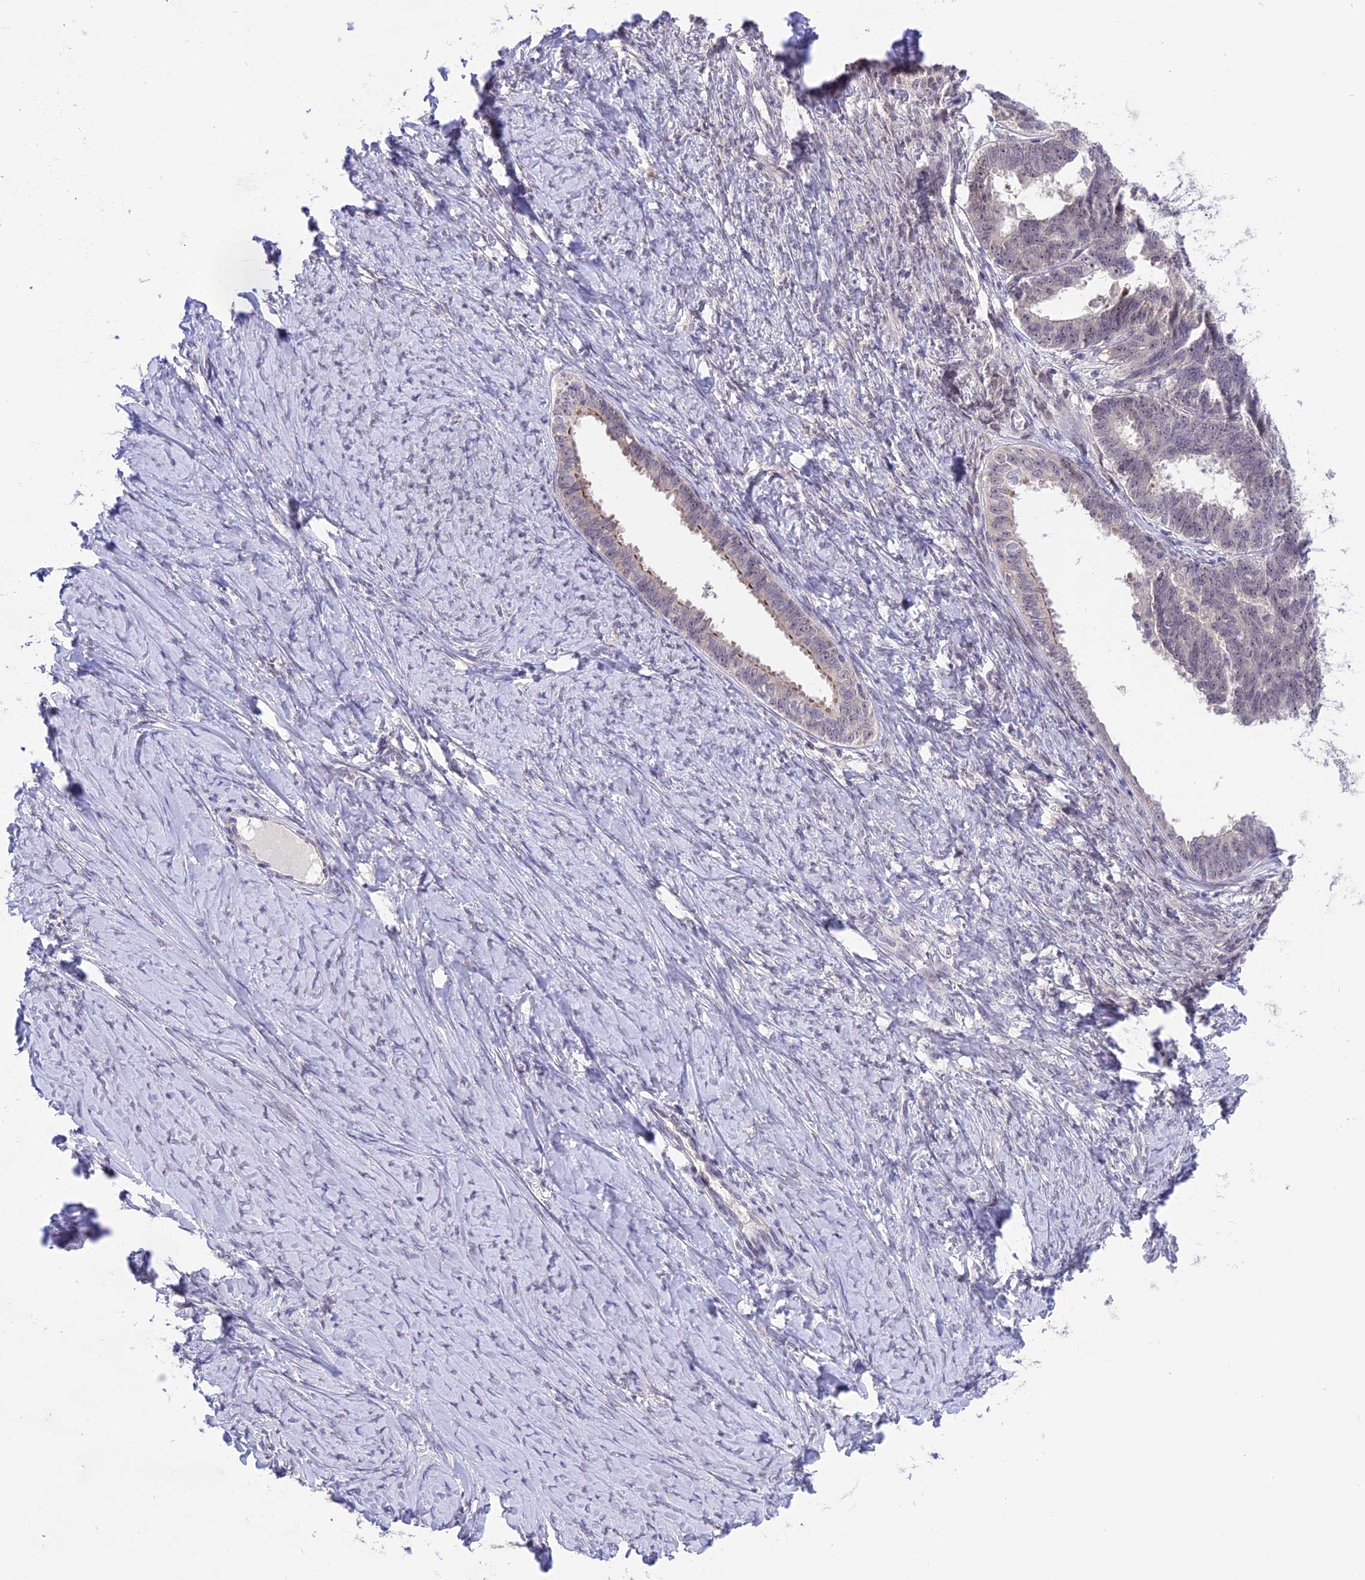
{"staining": {"intensity": "weak", "quantity": "<25%", "location": "cytoplasmic/membranous"}, "tissue": "ovarian cancer", "cell_type": "Tumor cells", "image_type": "cancer", "snomed": [{"axis": "morphology", "description": "Cystadenocarcinoma, serous, NOS"}, {"axis": "topography", "description": "Ovary"}], "caption": "Human ovarian serous cystadenocarcinoma stained for a protein using immunohistochemistry (IHC) shows no expression in tumor cells.", "gene": "ZNF837", "patient": {"sex": "female", "age": 79}}